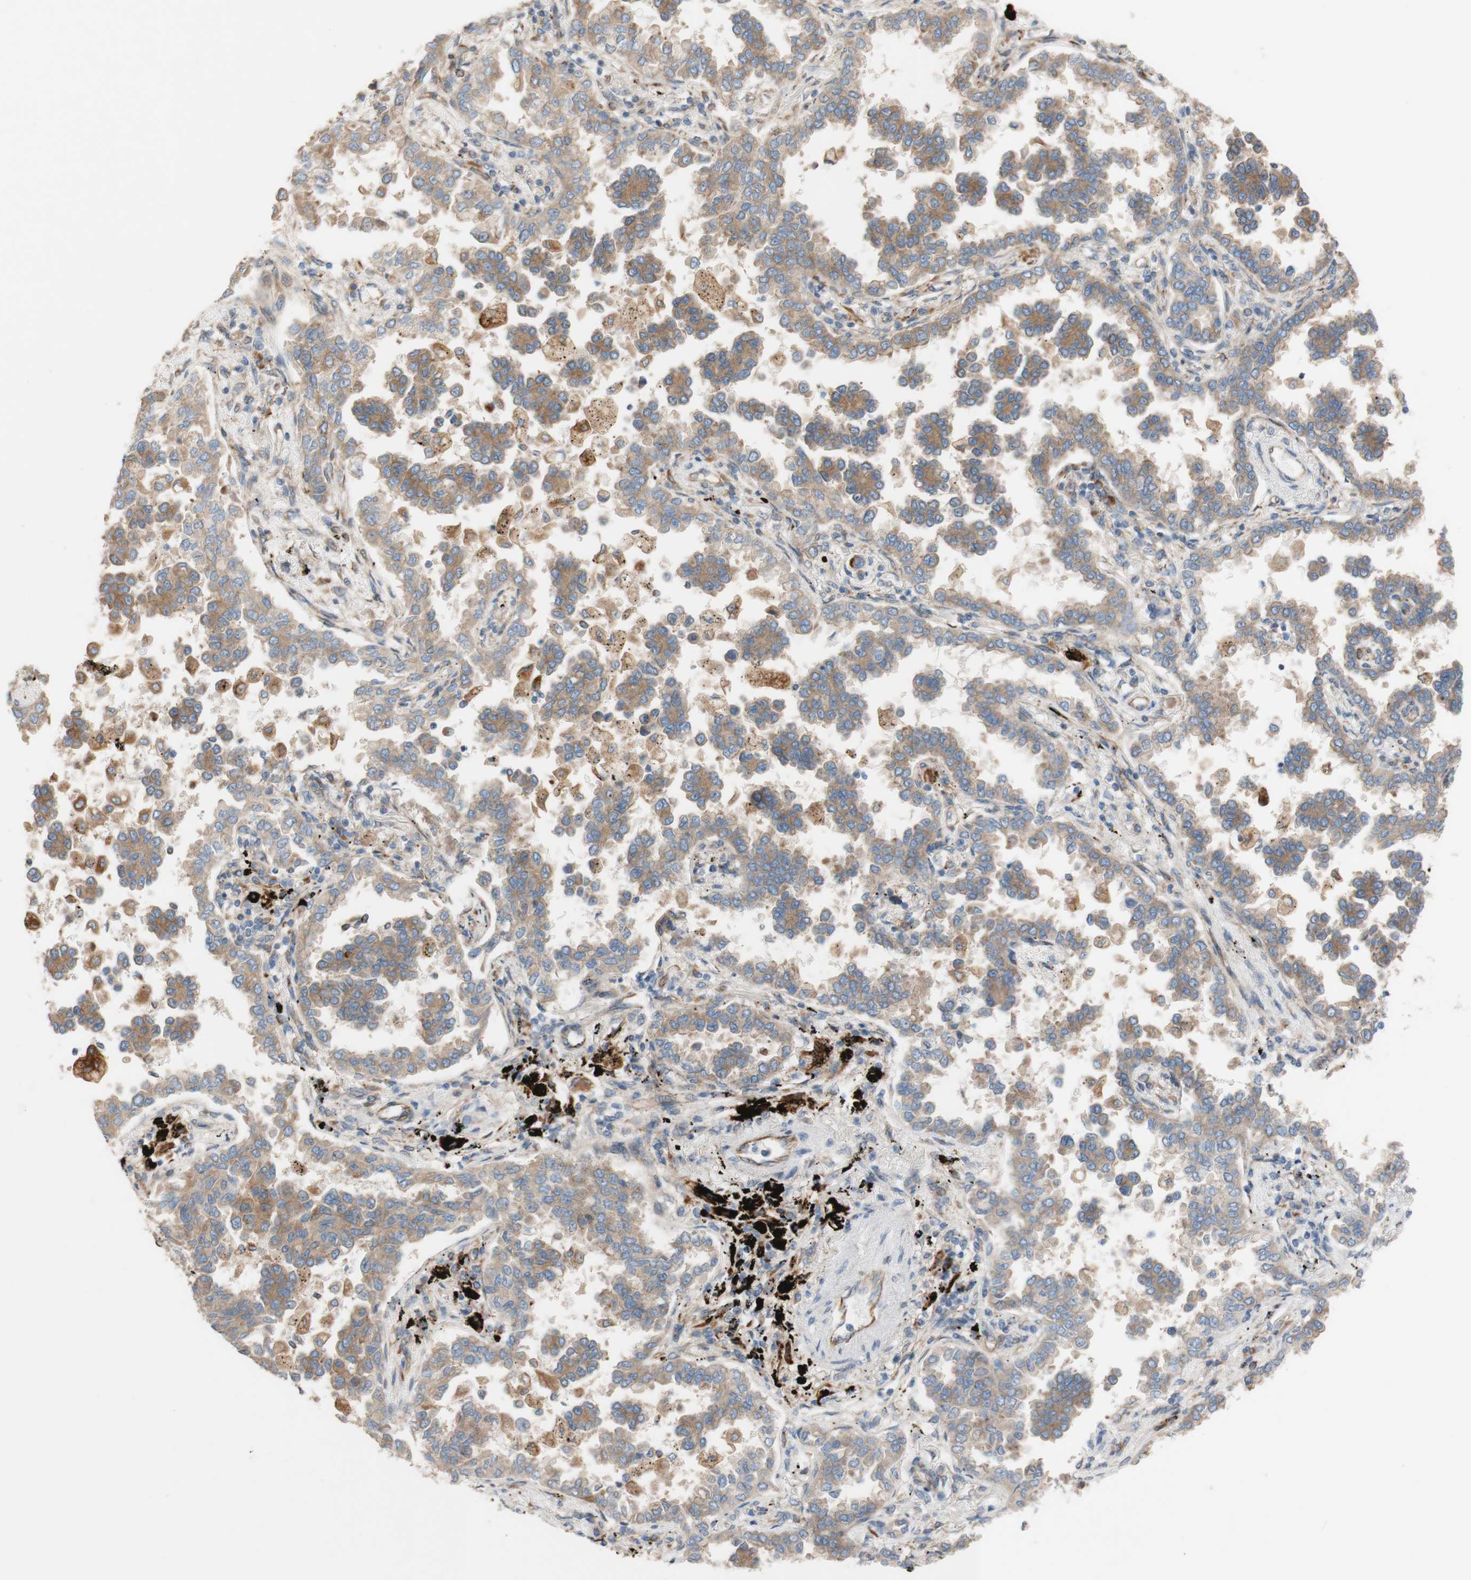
{"staining": {"intensity": "moderate", "quantity": ">75%", "location": "cytoplasmic/membranous"}, "tissue": "lung cancer", "cell_type": "Tumor cells", "image_type": "cancer", "snomed": [{"axis": "morphology", "description": "Normal tissue, NOS"}, {"axis": "morphology", "description": "Adenocarcinoma, NOS"}, {"axis": "topography", "description": "Lung"}], "caption": "Lung adenocarcinoma stained with DAB (3,3'-diaminobenzidine) immunohistochemistry (IHC) reveals medium levels of moderate cytoplasmic/membranous expression in about >75% of tumor cells. (Stains: DAB (3,3'-diaminobenzidine) in brown, nuclei in blue, Microscopy: brightfield microscopy at high magnification).", "gene": "C1orf43", "patient": {"sex": "male", "age": 59}}